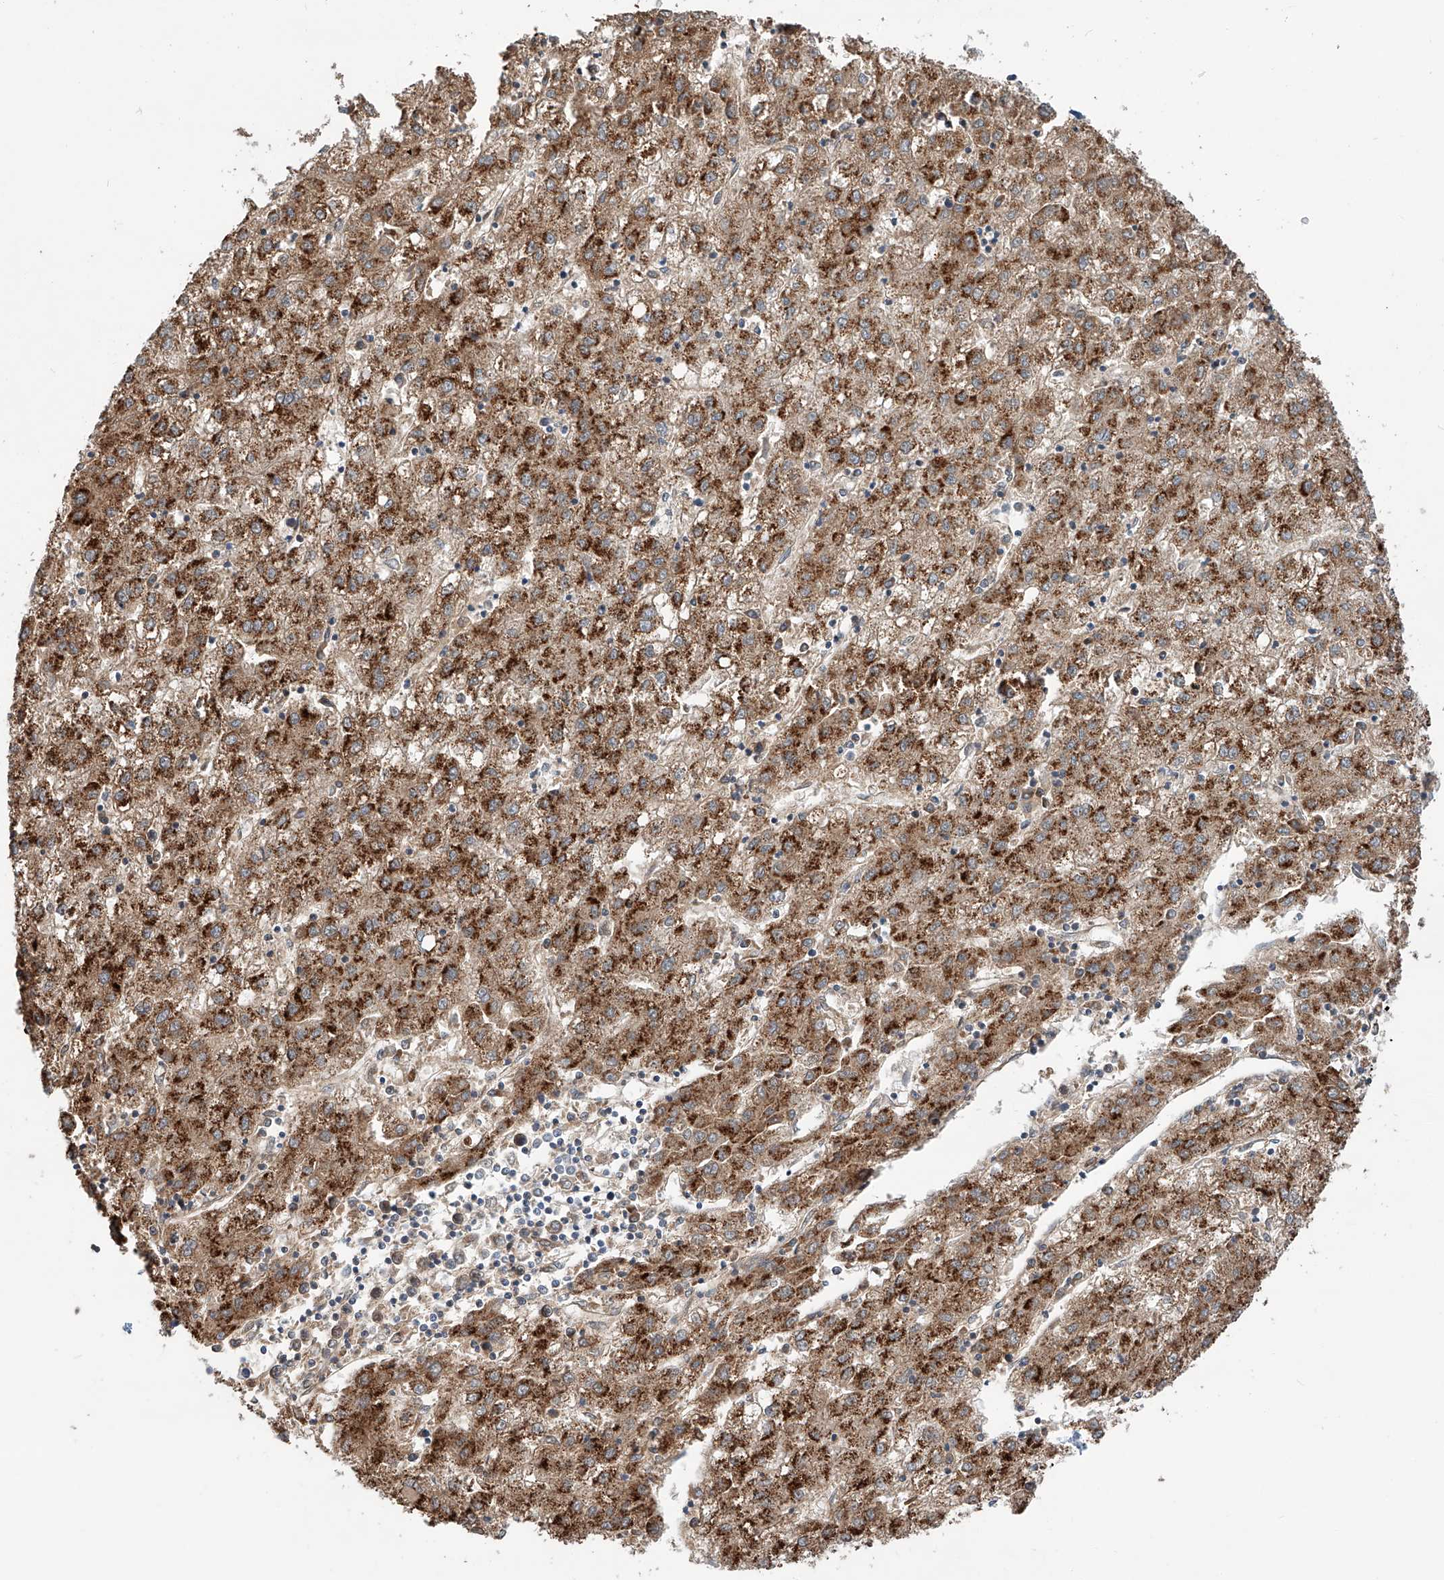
{"staining": {"intensity": "strong", "quantity": ">75%", "location": "cytoplasmic/membranous"}, "tissue": "liver cancer", "cell_type": "Tumor cells", "image_type": "cancer", "snomed": [{"axis": "morphology", "description": "Carcinoma, Hepatocellular, NOS"}, {"axis": "topography", "description": "Liver"}], "caption": "Immunohistochemistry (DAB (3,3'-diaminobenzidine)) staining of liver cancer shows strong cytoplasmic/membranous protein expression in about >75% of tumor cells.", "gene": "SLC22A7", "patient": {"sex": "male", "age": 72}}